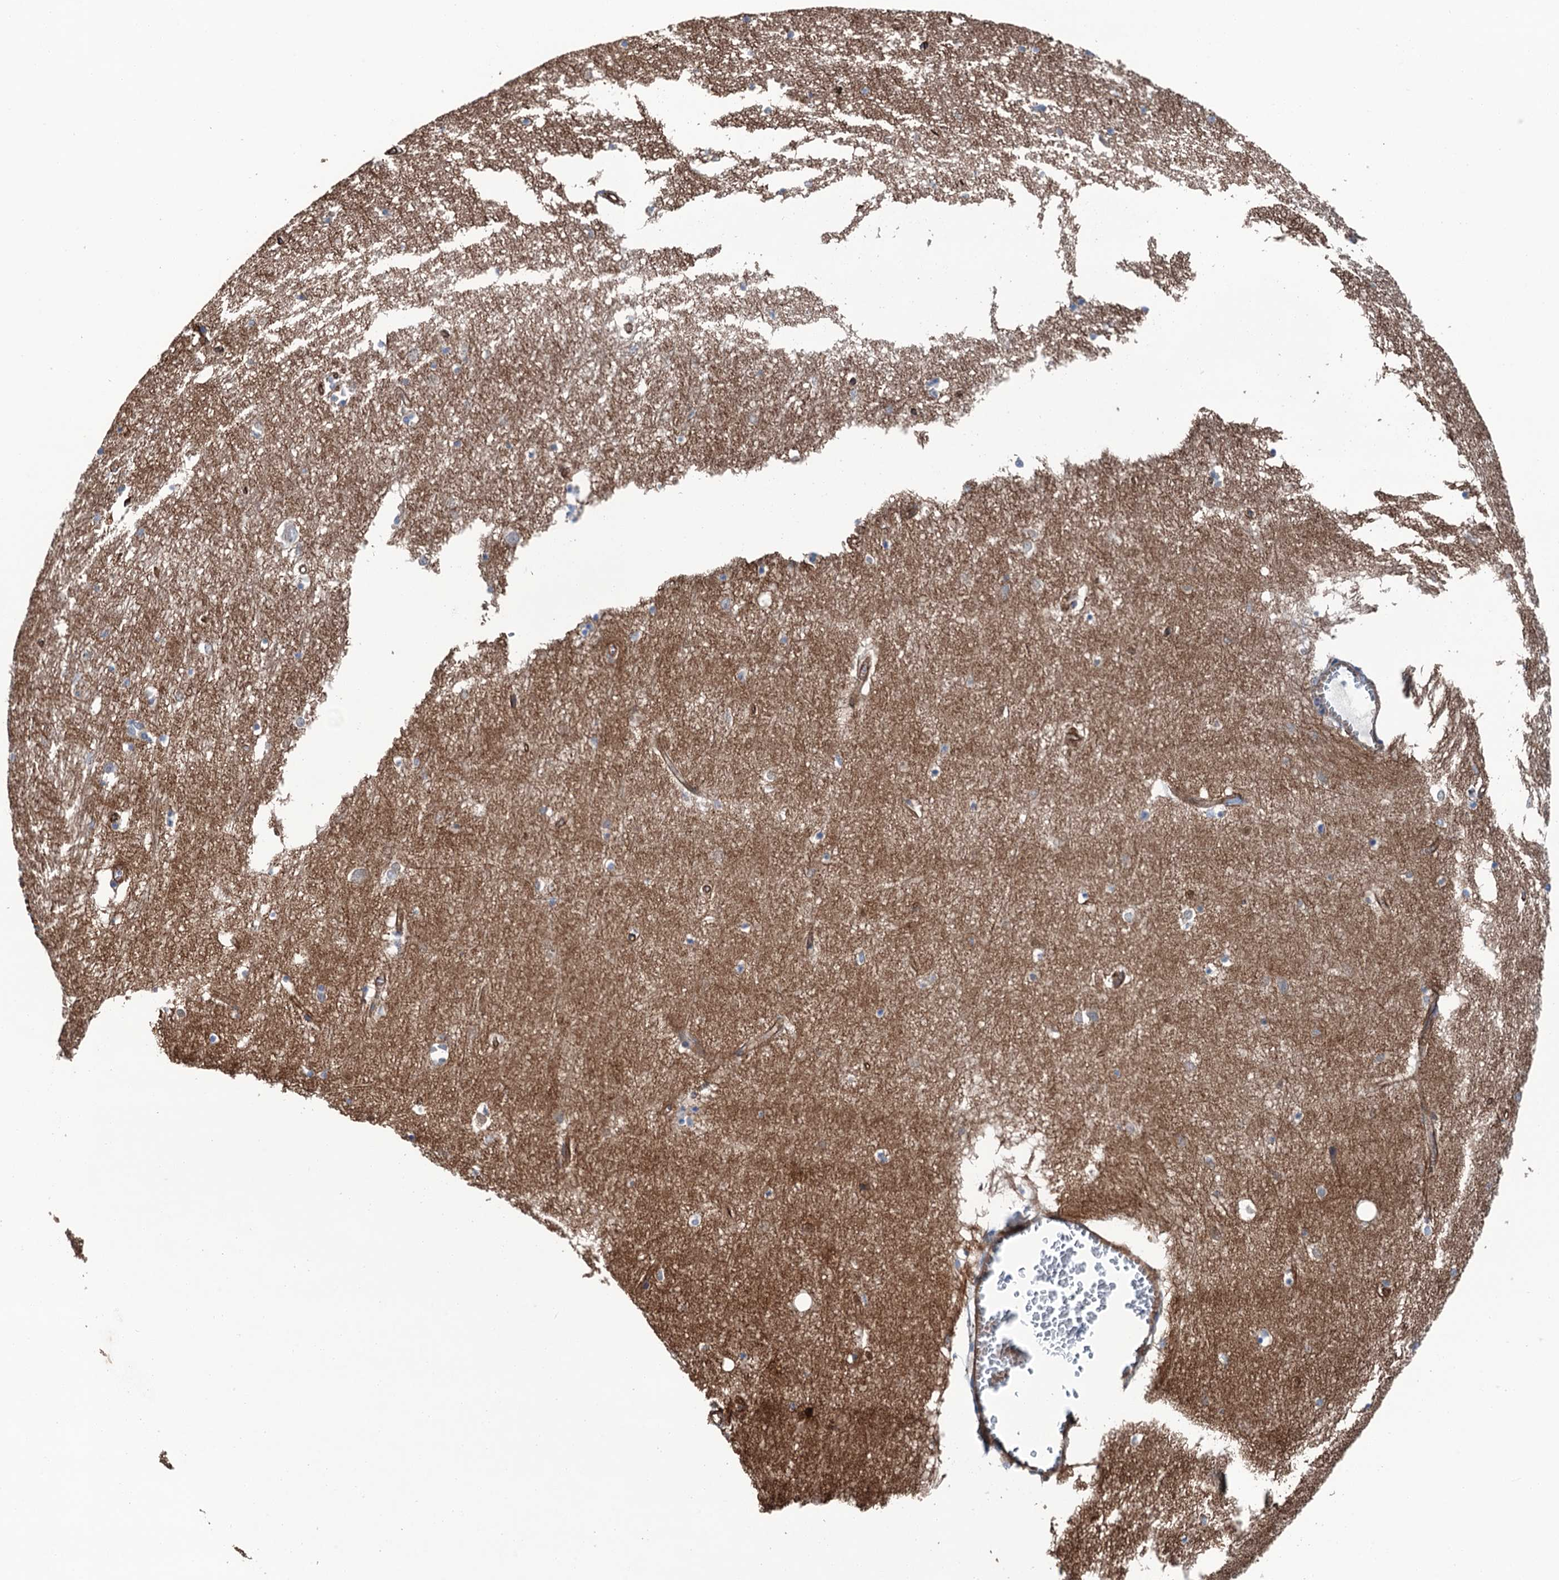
{"staining": {"intensity": "moderate", "quantity": "<25%", "location": "cytoplasmic/membranous"}, "tissue": "hippocampus", "cell_type": "Glial cells", "image_type": "normal", "snomed": [{"axis": "morphology", "description": "Normal tissue, NOS"}, {"axis": "topography", "description": "Hippocampus"}], "caption": "High-power microscopy captured an immunohistochemistry photomicrograph of benign hippocampus, revealing moderate cytoplasmic/membranous positivity in approximately <25% of glial cells. The protein is stained brown, and the nuclei are stained in blue (DAB IHC with brightfield microscopy, high magnification).", "gene": "NMRAL1", "patient": {"sex": "female", "age": 64}}